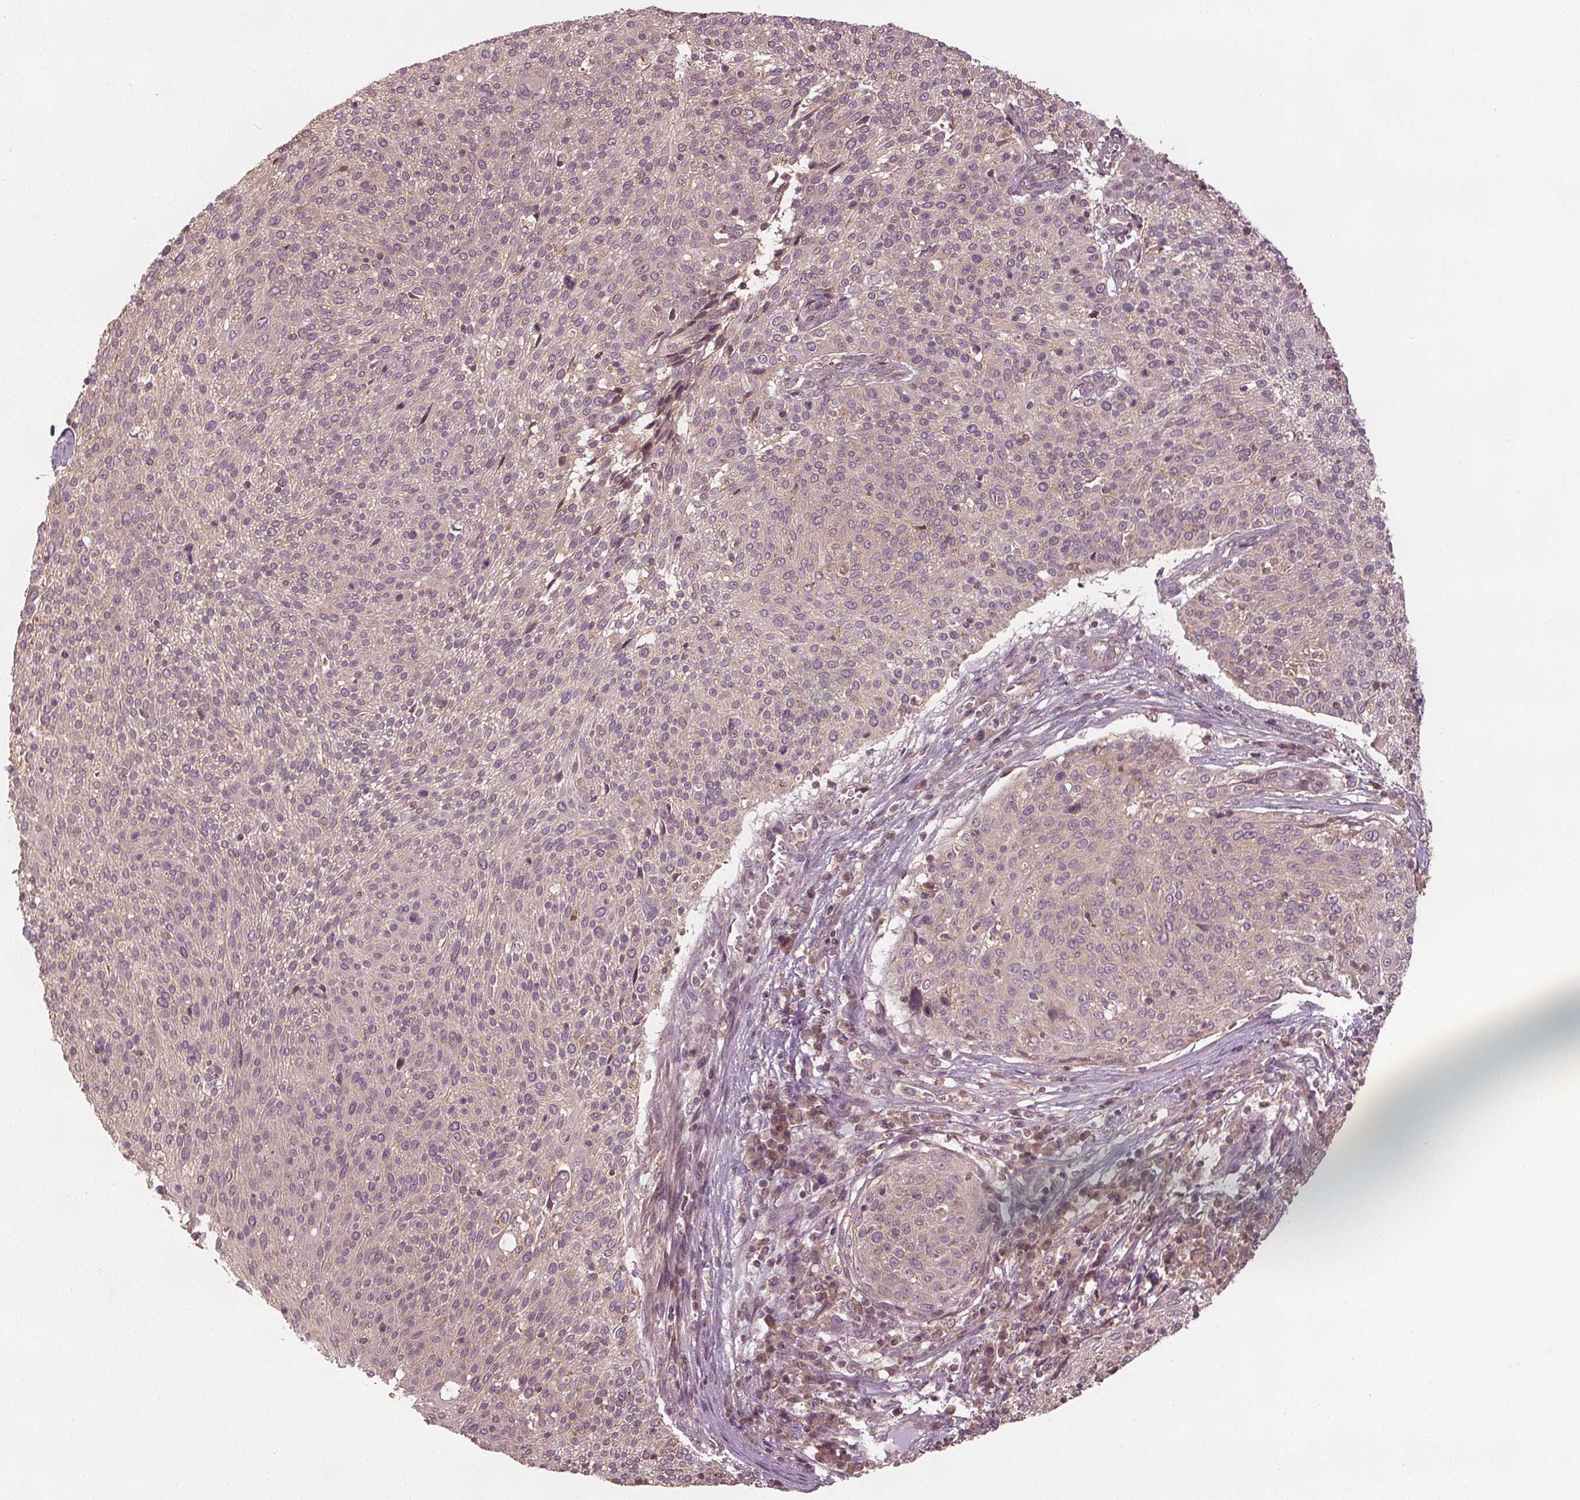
{"staining": {"intensity": "weak", "quantity": "<25%", "location": "cytoplasmic/membranous"}, "tissue": "cervical cancer", "cell_type": "Tumor cells", "image_type": "cancer", "snomed": [{"axis": "morphology", "description": "Squamous cell carcinoma, NOS"}, {"axis": "topography", "description": "Cervix"}], "caption": "Tumor cells are negative for protein expression in human cervical cancer.", "gene": "GNB2", "patient": {"sex": "female", "age": 31}}